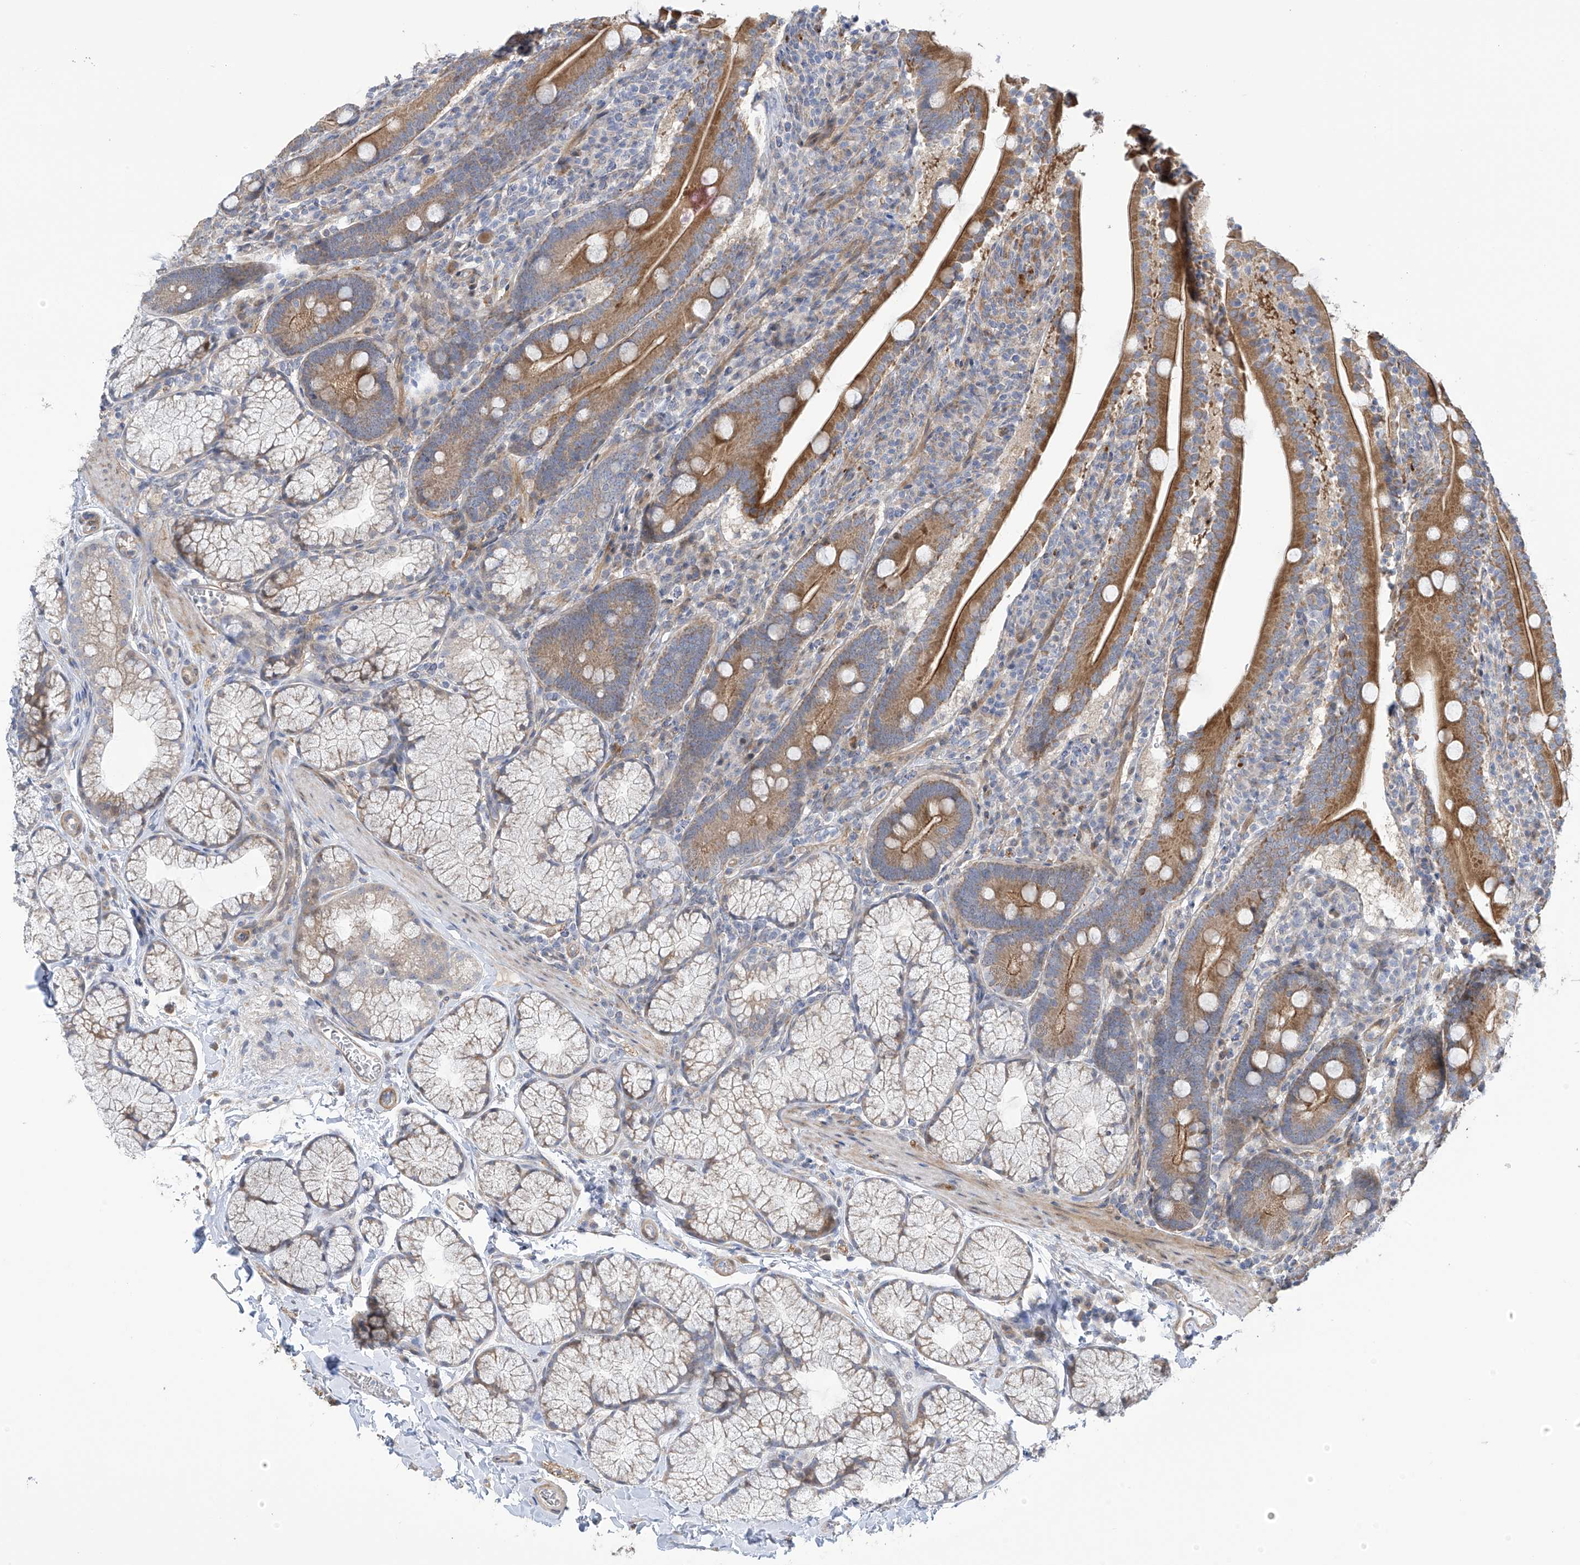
{"staining": {"intensity": "strong", "quantity": ">75%", "location": "cytoplasmic/membranous"}, "tissue": "duodenum", "cell_type": "Glandular cells", "image_type": "normal", "snomed": [{"axis": "morphology", "description": "Normal tissue, NOS"}, {"axis": "topography", "description": "Duodenum"}], "caption": "Protein analysis of normal duodenum demonstrates strong cytoplasmic/membranous expression in about >75% of glandular cells.", "gene": "ZNF641", "patient": {"sex": "male", "age": 35}}